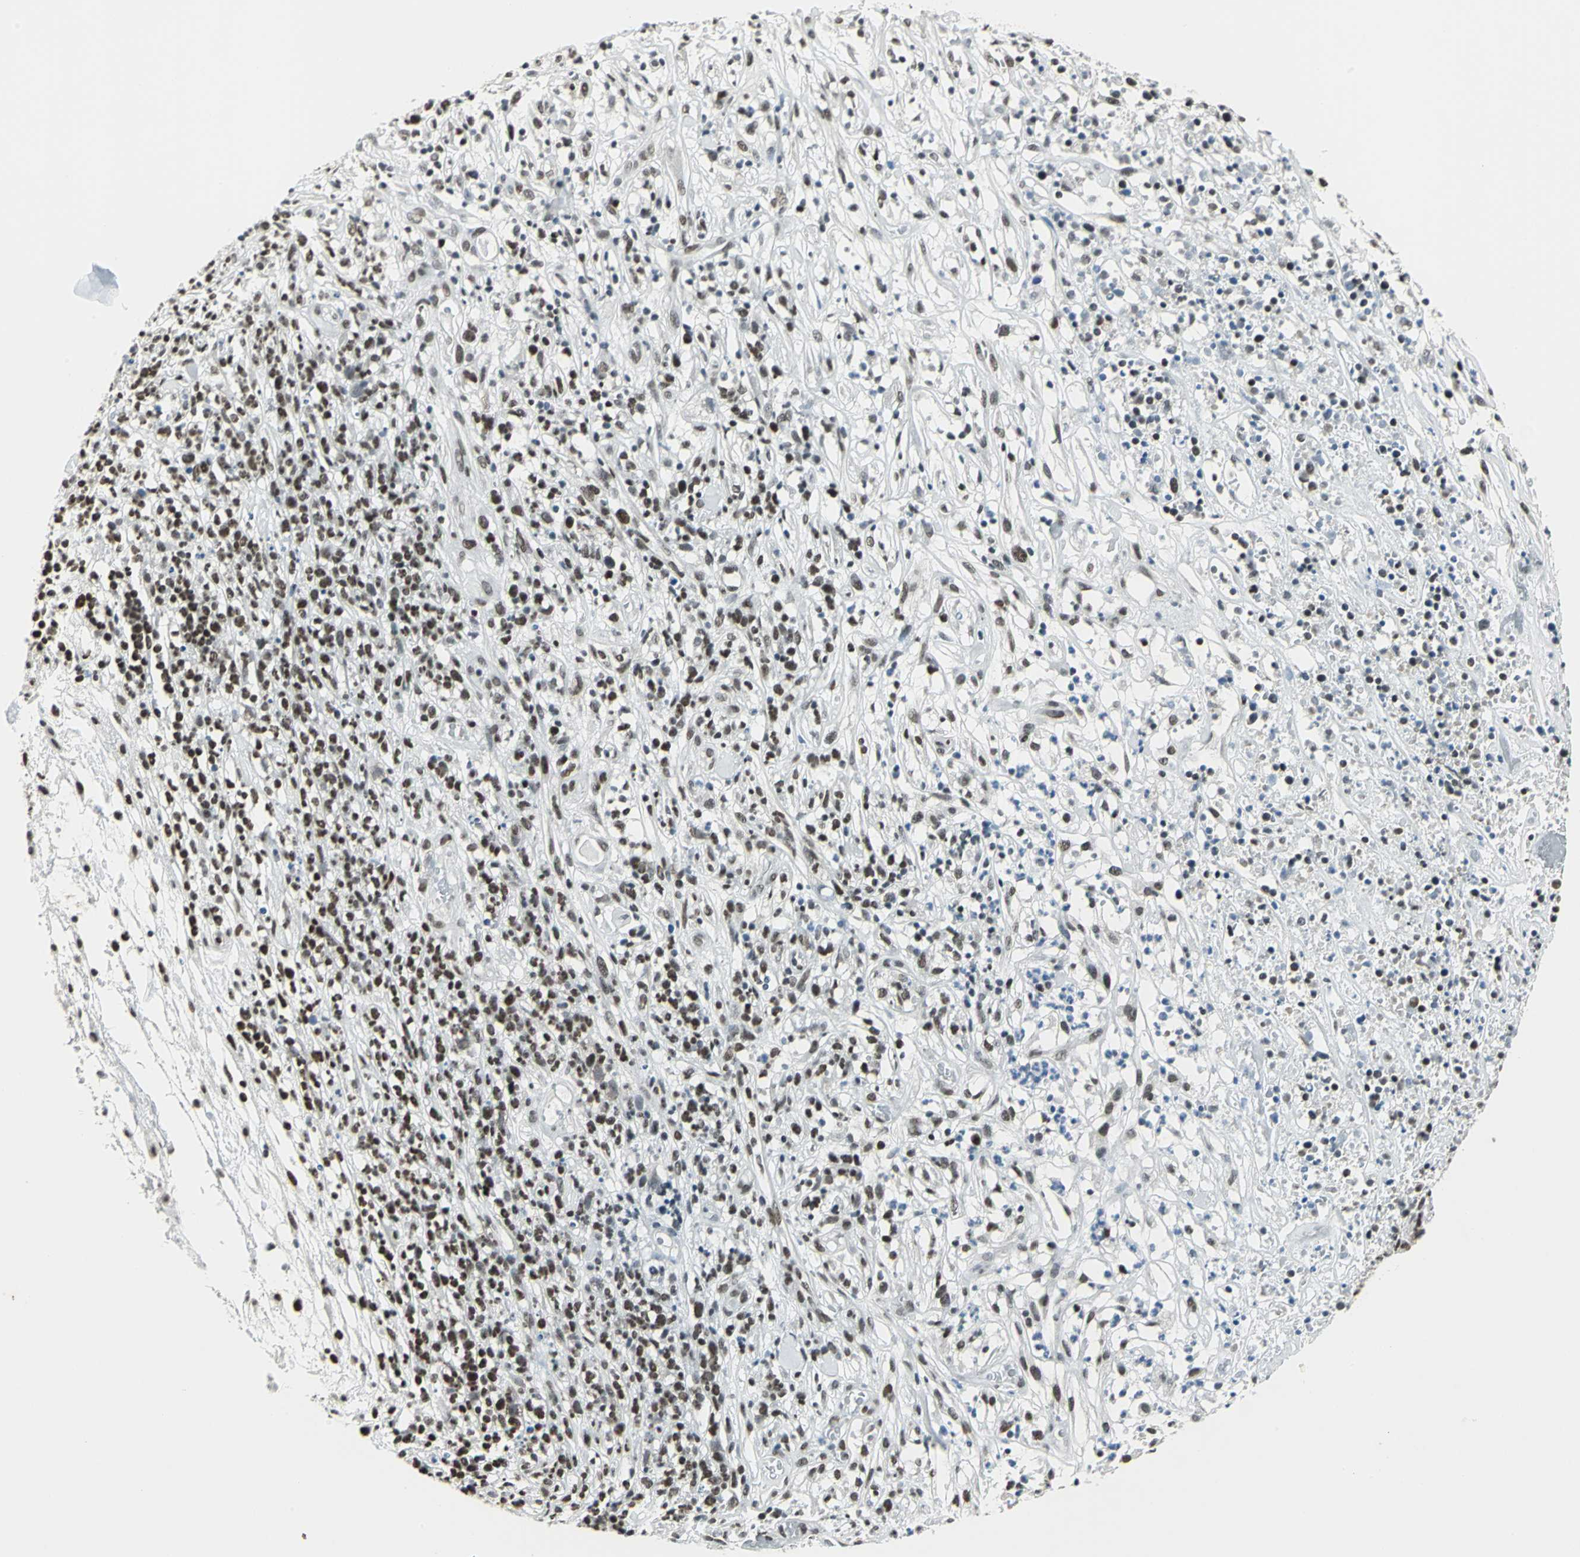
{"staining": {"intensity": "moderate", "quantity": ">75%", "location": "nuclear"}, "tissue": "lymphoma", "cell_type": "Tumor cells", "image_type": "cancer", "snomed": [{"axis": "morphology", "description": "Malignant lymphoma, non-Hodgkin's type, High grade"}, {"axis": "topography", "description": "Lymph node"}], "caption": "This micrograph displays IHC staining of lymphoma, with medium moderate nuclear expression in about >75% of tumor cells.", "gene": "ADNP", "patient": {"sex": "female", "age": 73}}